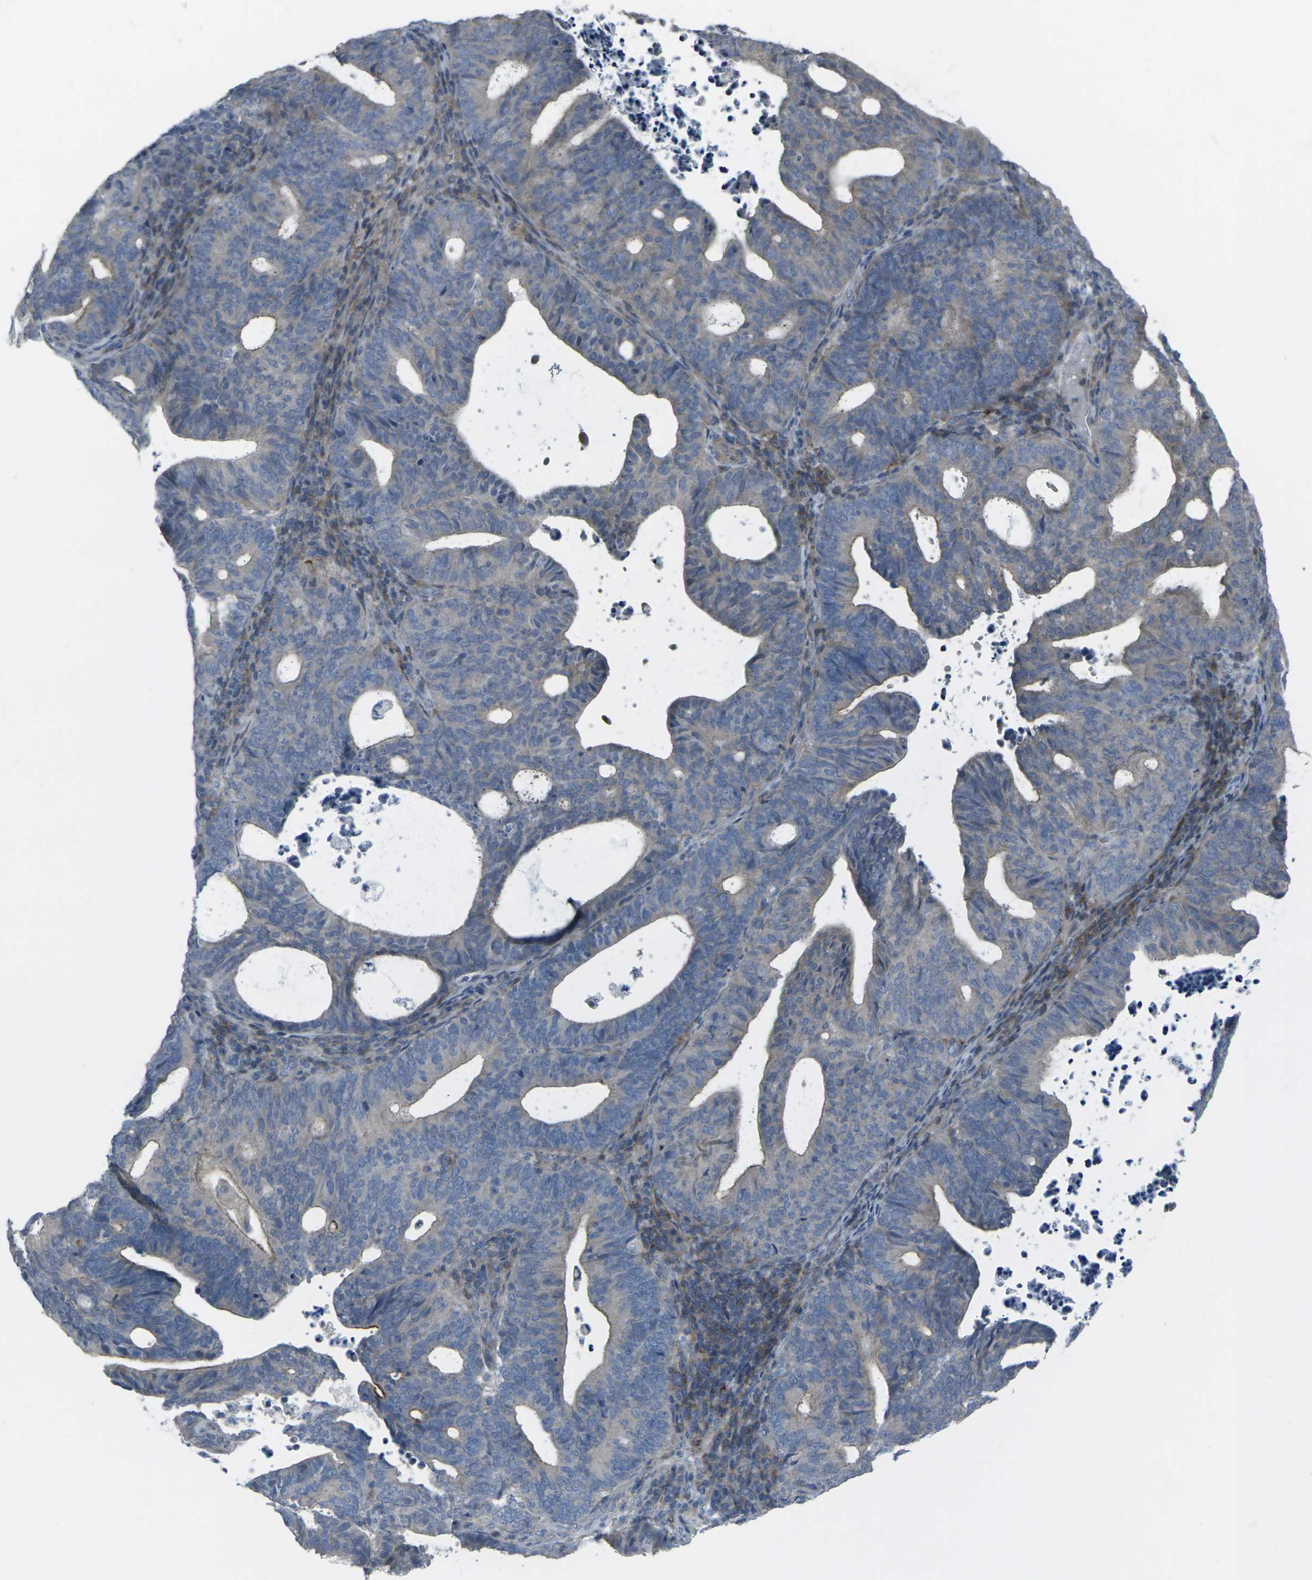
{"staining": {"intensity": "weak", "quantity": ">75%", "location": "cytoplasmic/membranous"}, "tissue": "endometrial cancer", "cell_type": "Tumor cells", "image_type": "cancer", "snomed": [{"axis": "morphology", "description": "Adenocarcinoma, NOS"}, {"axis": "topography", "description": "Uterus"}], "caption": "Immunohistochemistry (DAB (3,3'-diaminobenzidine)) staining of endometrial adenocarcinoma reveals weak cytoplasmic/membranous protein staining in approximately >75% of tumor cells.", "gene": "CCR10", "patient": {"sex": "female", "age": 83}}